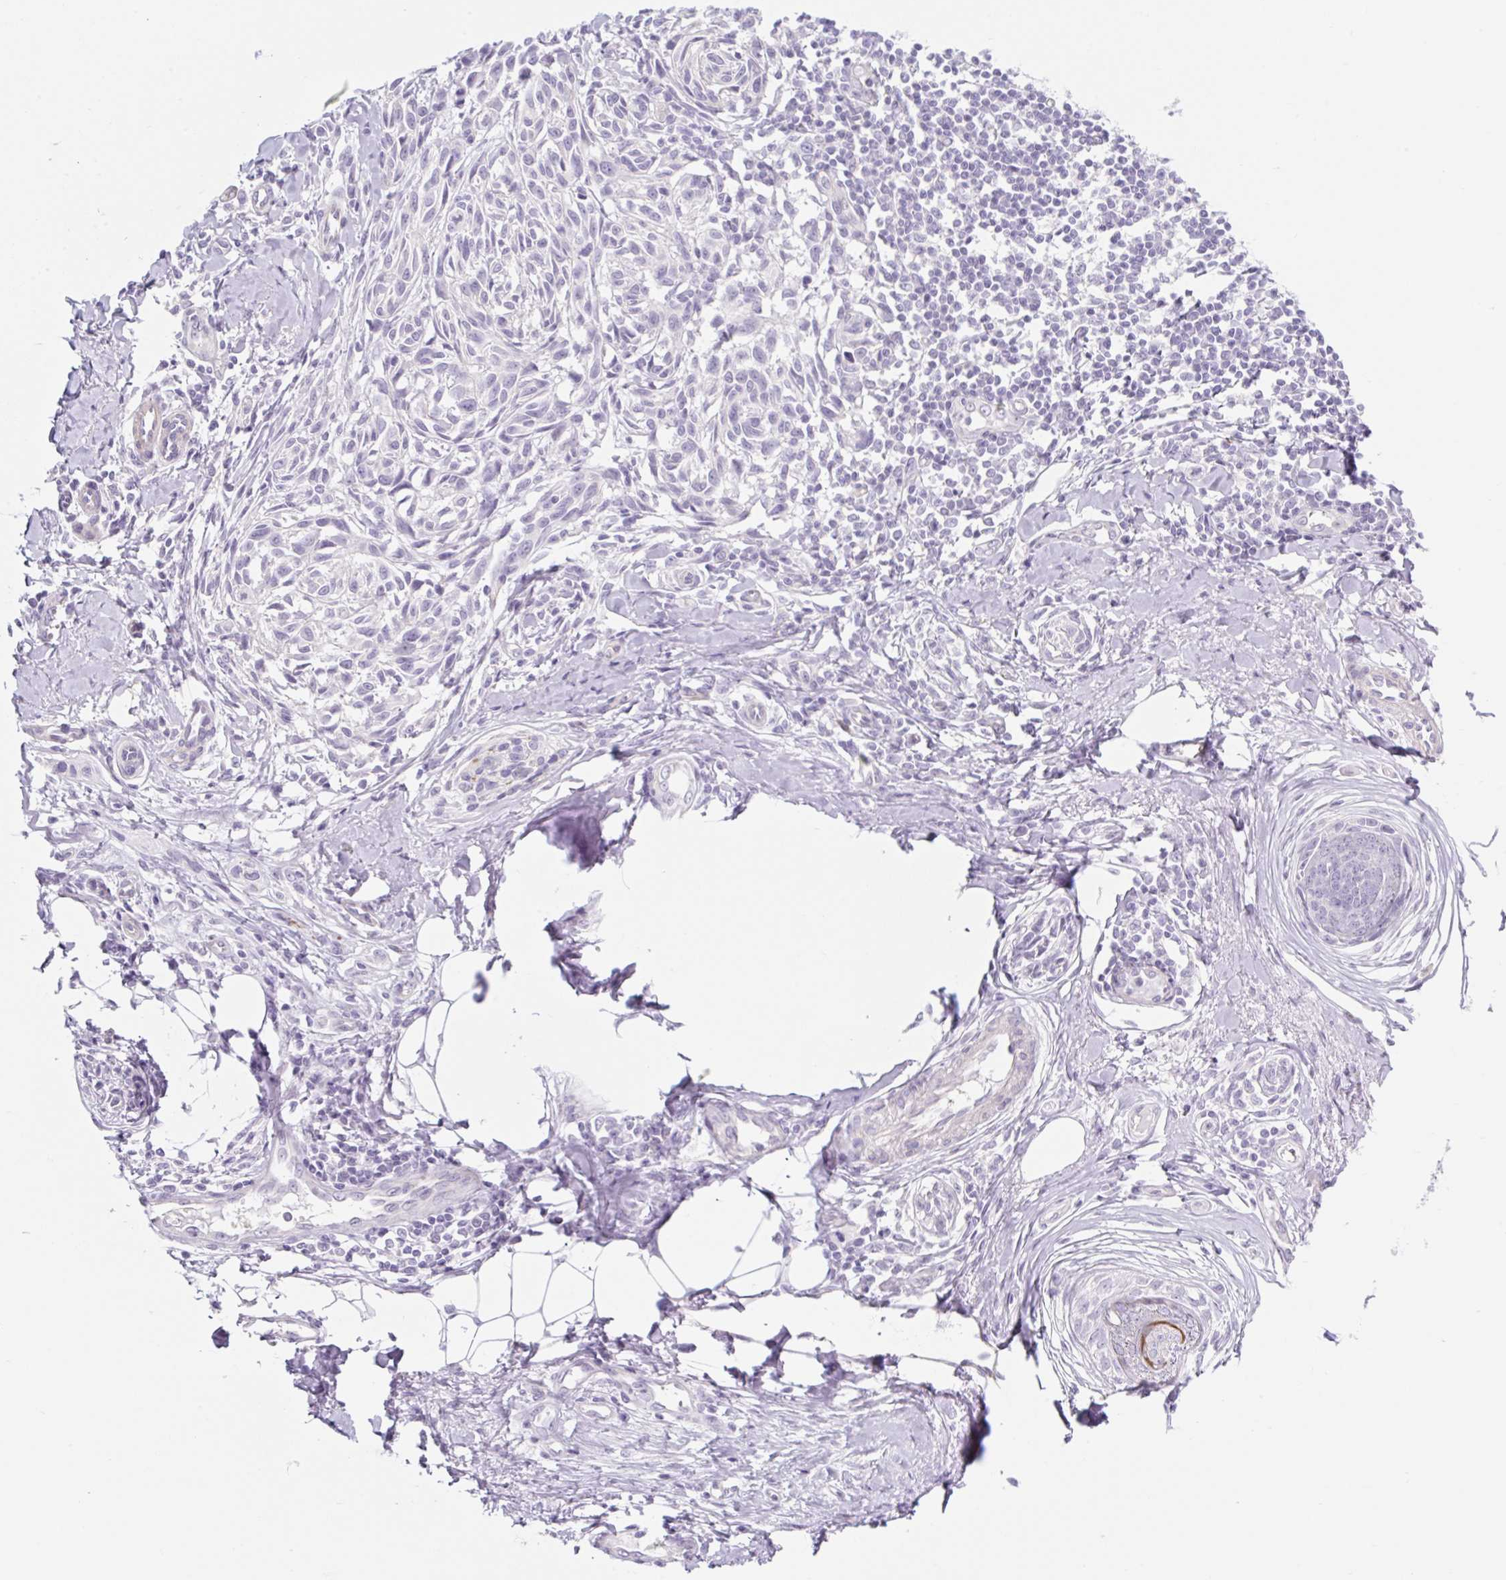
{"staining": {"intensity": "negative", "quantity": "none", "location": "none"}, "tissue": "melanoma", "cell_type": "Tumor cells", "image_type": "cancer", "snomed": [{"axis": "morphology", "description": "Malignant melanoma, NOS"}, {"axis": "topography", "description": "Skin"}], "caption": "This is an IHC image of human melanoma. There is no expression in tumor cells.", "gene": "BCAS1", "patient": {"sex": "female", "age": 86}}